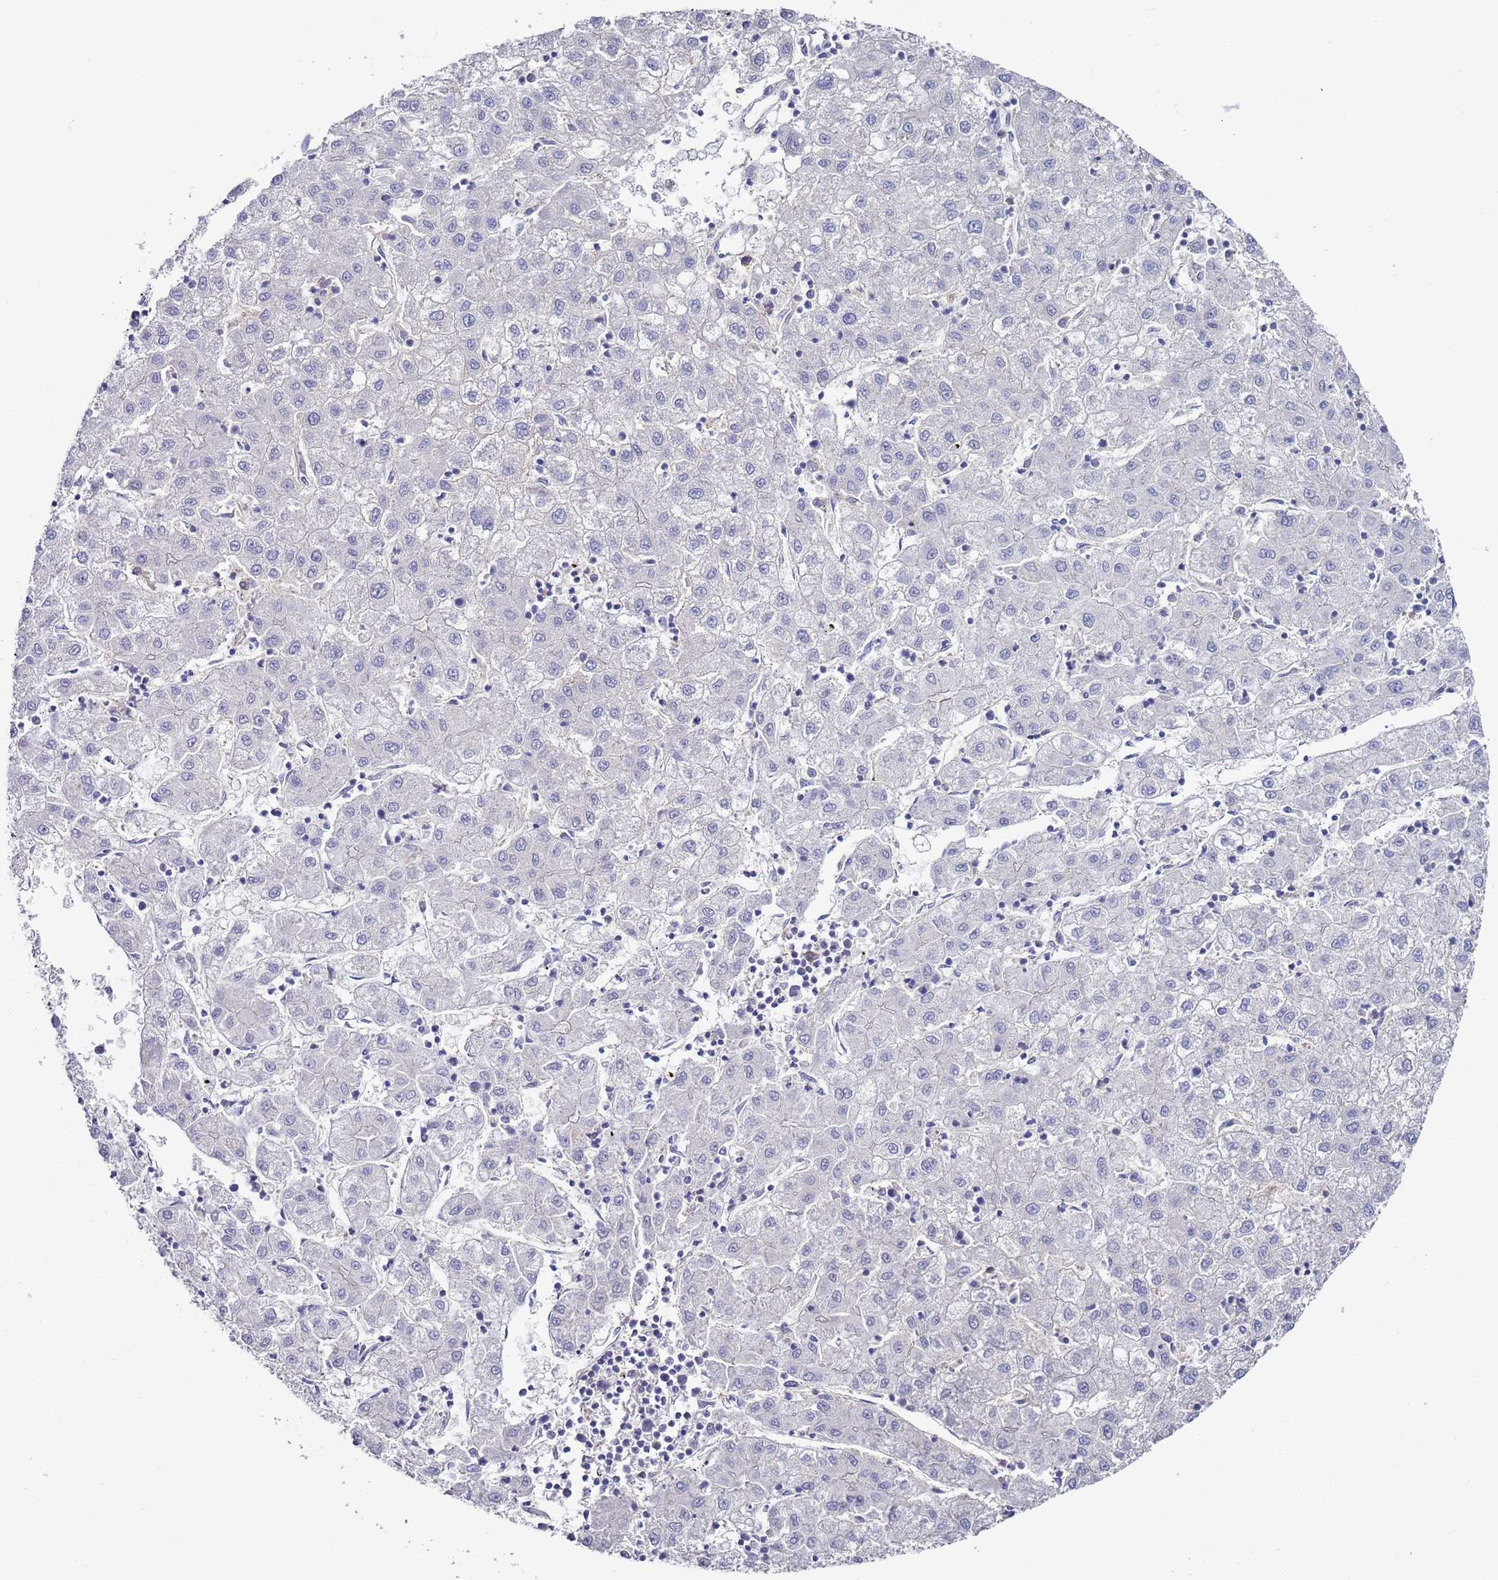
{"staining": {"intensity": "negative", "quantity": "none", "location": "none"}, "tissue": "liver cancer", "cell_type": "Tumor cells", "image_type": "cancer", "snomed": [{"axis": "morphology", "description": "Carcinoma, Hepatocellular, NOS"}, {"axis": "topography", "description": "Liver"}], "caption": "DAB immunohistochemical staining of human hepatocellular carcinoma (liver) demonstrates no significant expression in tumor cells. The staining is performed using DAB (3,3'-diaminobenzidine) brown chromogen with nuclei counter-stained in using hematoxylin.", "gene": "KRTCAP3", "patient": {"sex": "male", "age": 72}}